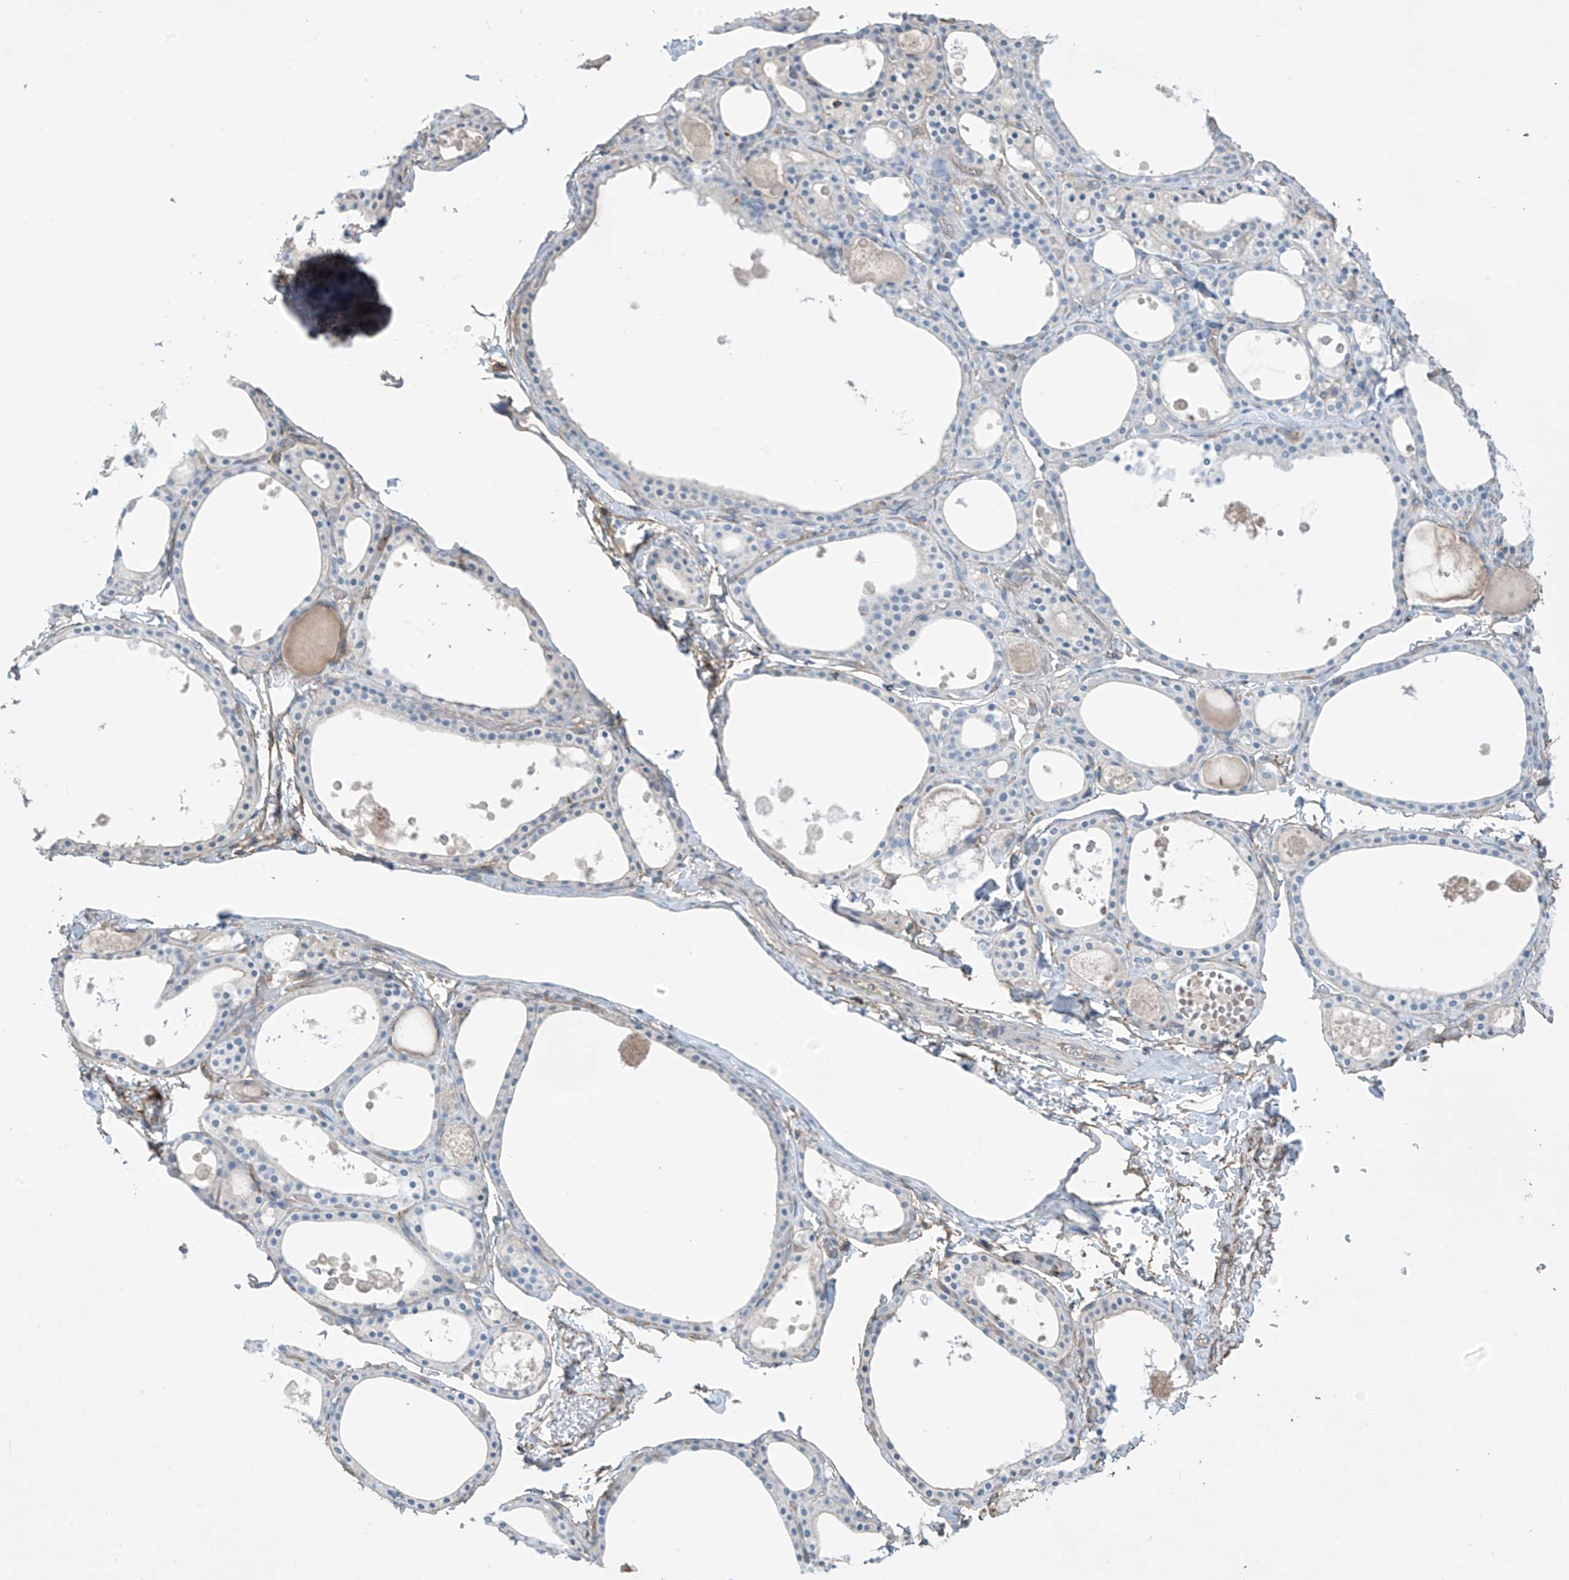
{"staining": {"intensity": "negative", "quantity": "none", "location": "none"}, "tissue": "thyroid gland", "cell_type": "Glandular cells", "image_type": "normal", "snomed": [{"axis": "morphology", "description": "Normal tissue, NOS"}, {"axis": "topography", "description": "Thyroid gland"}], "caption": "Immunohistochemical staining of normal thyroid gland shows no significant expression in glandular cells.", "gene": "ZNF846", "patient": {"sex": "male", "age": 56}}